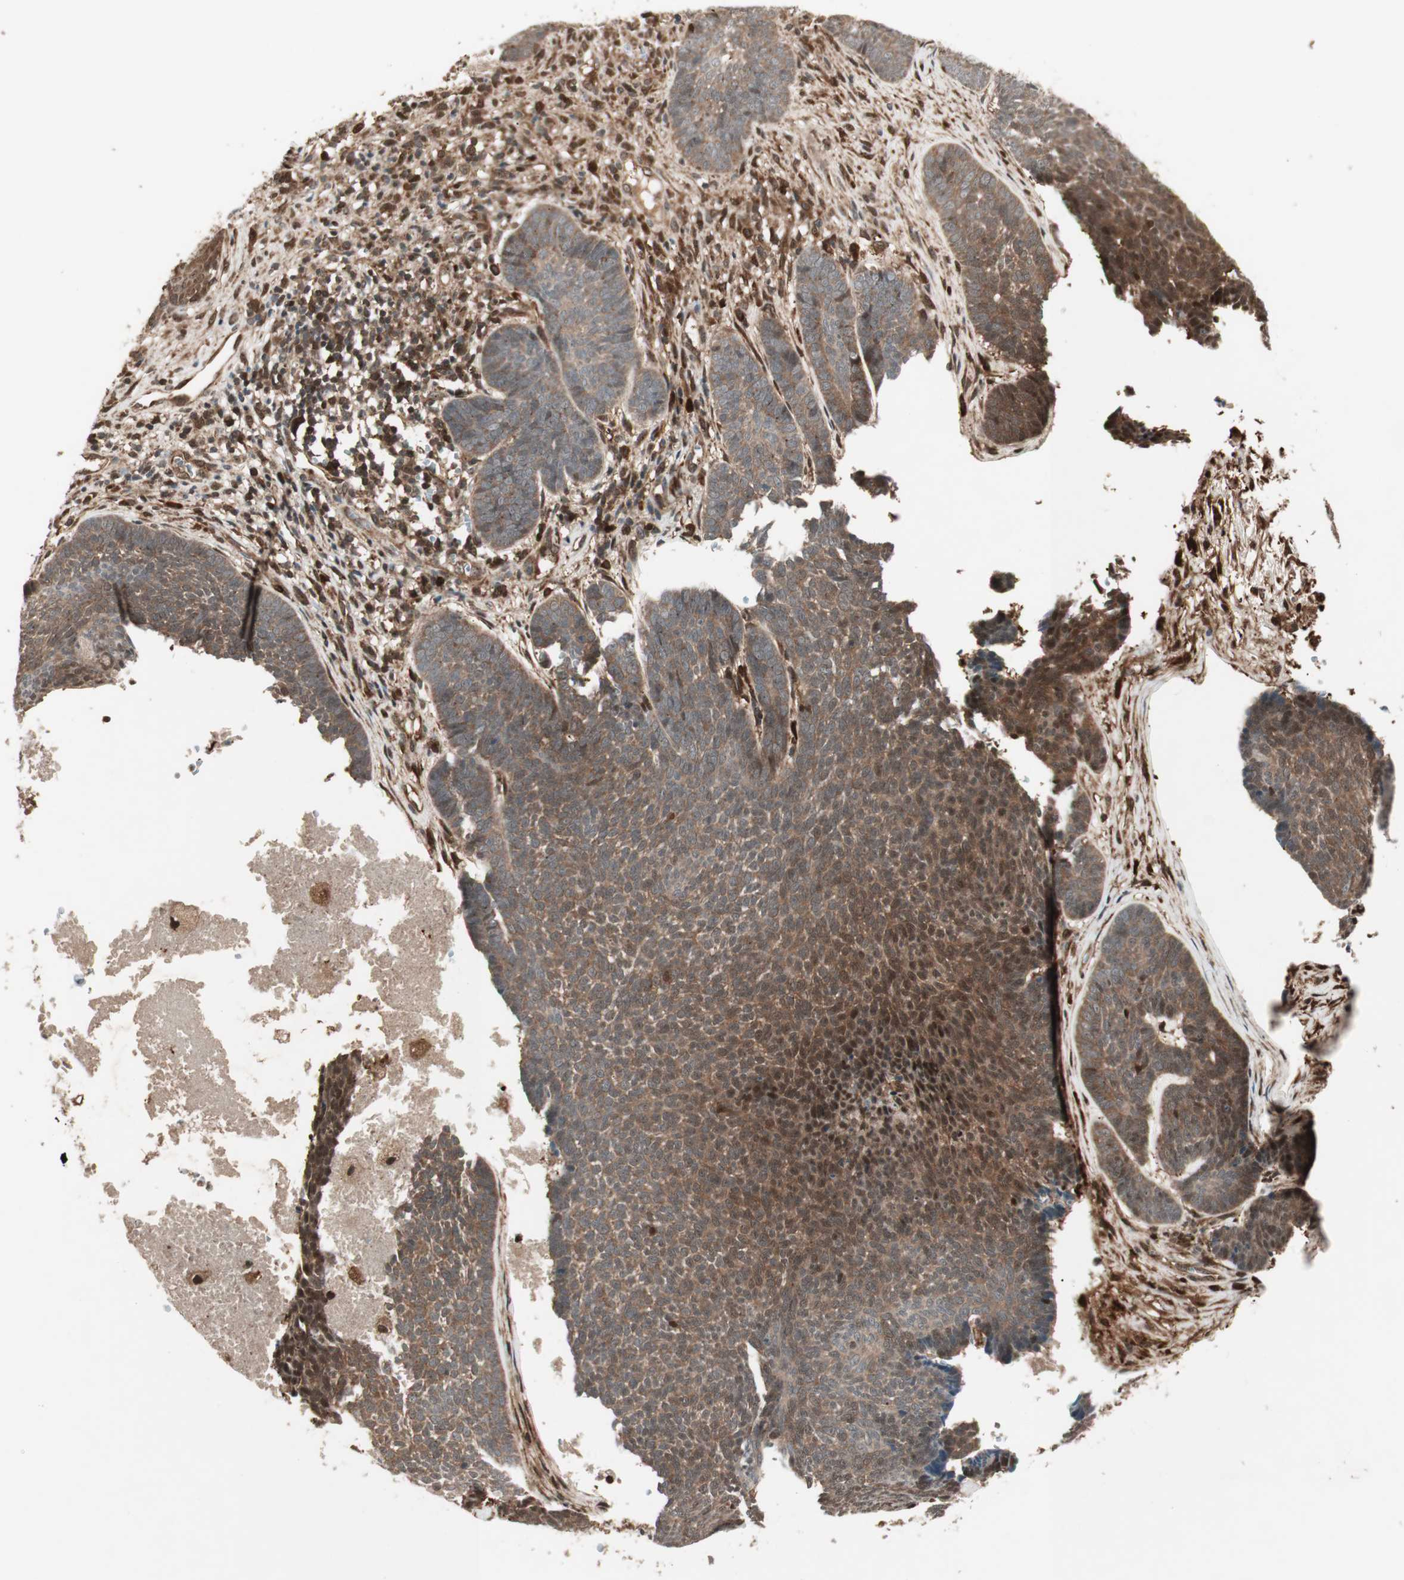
{"staining": {"intensity": "moderate", "quantity": ">75%", "location": "cytoplasmic/membranous,nuclear"}, "tissue": "skin cancer", "cell_type": "Tumor cells", "image_type": "cancer", "snomed": [{"axis": "morphology", "description": "Basal cell carcinoma"}, {"axis": "topography", "description": "Skin"}], "caption": "Skin basal cell carcinoma stained with a protein marker demonstrates moderate staining in tumor cells.", "gene": "PRKG2", "patient": {"sex": "male", "age": 84}}